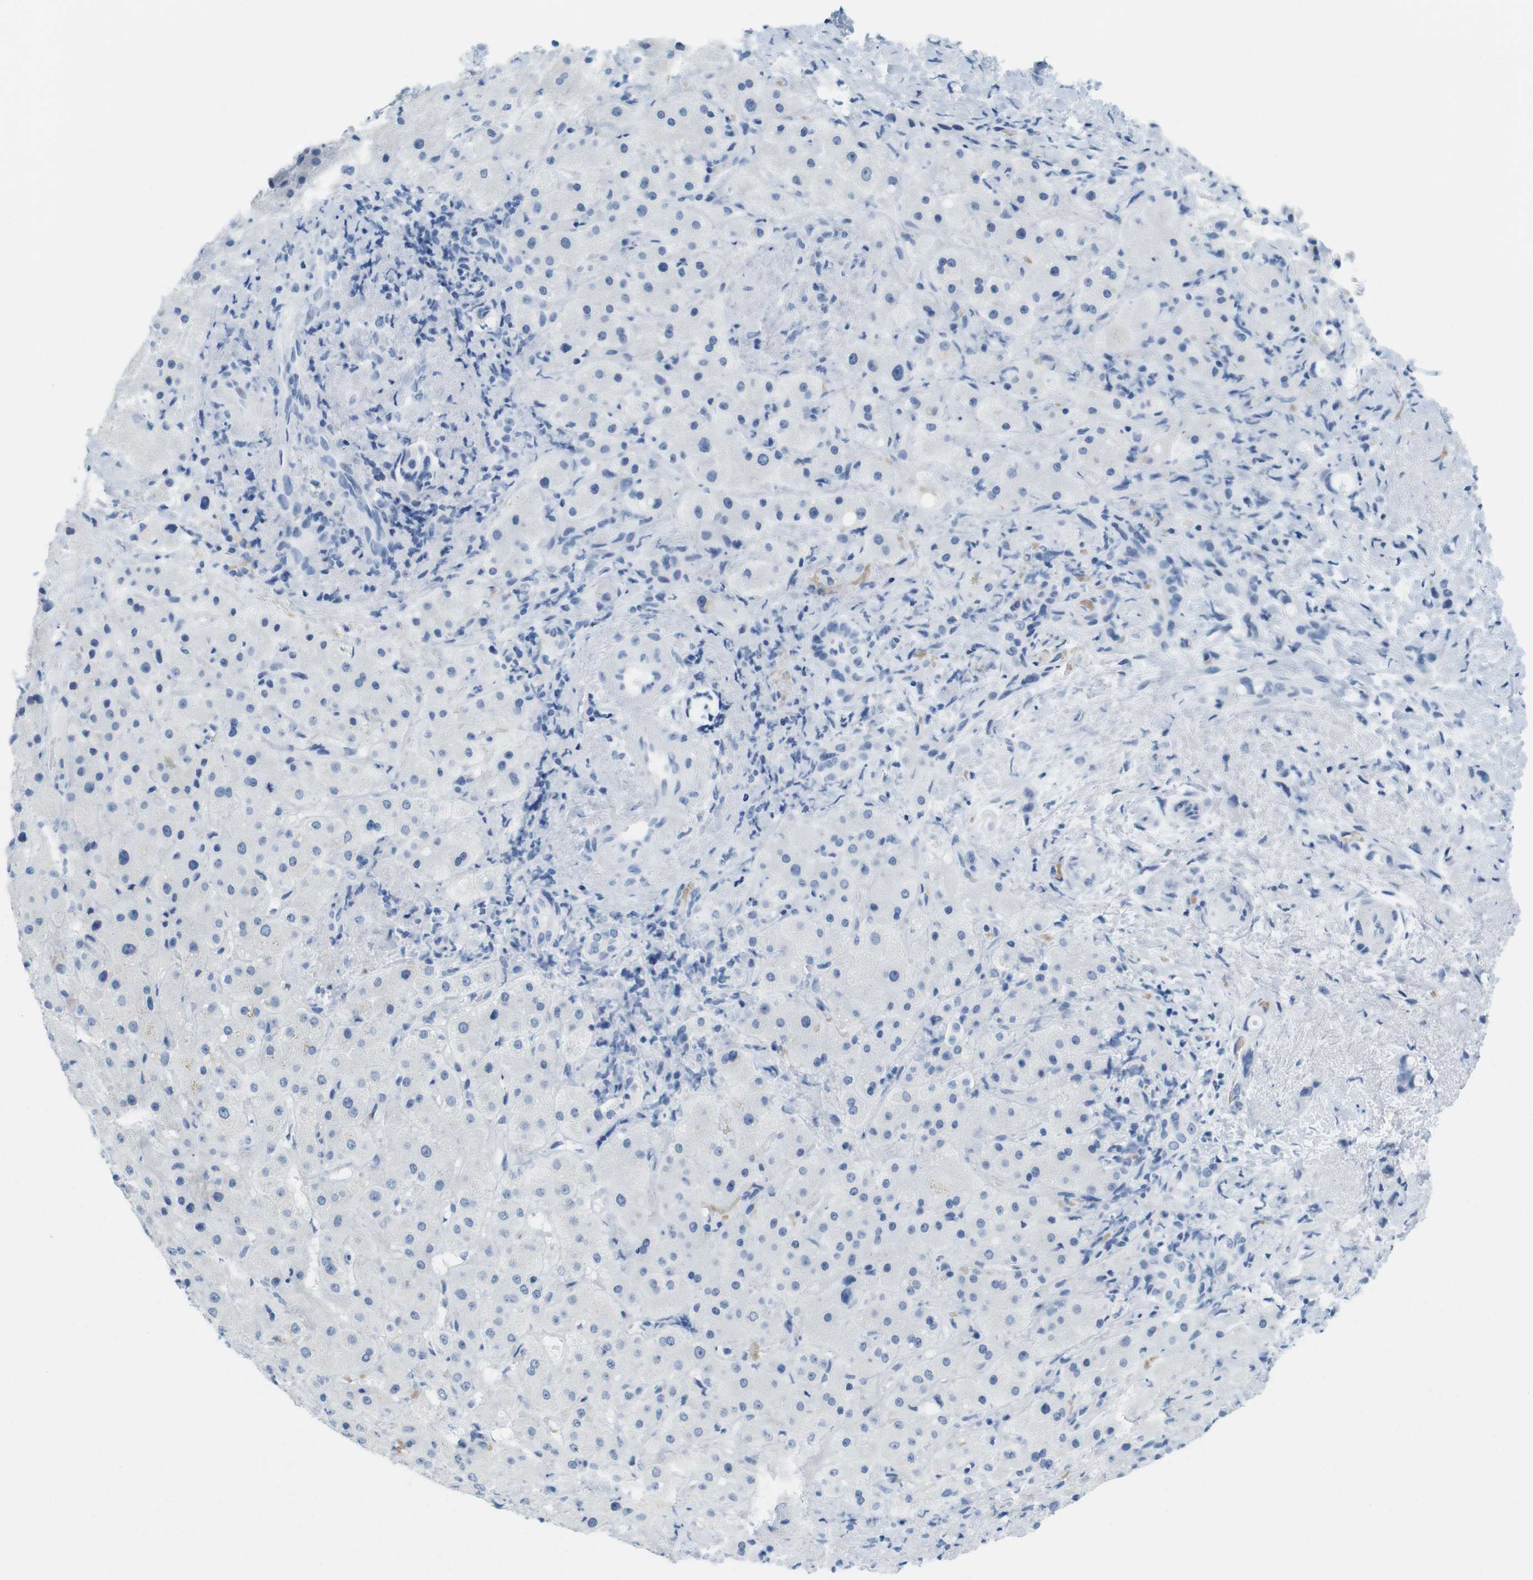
{"staining": {"intensity": "negative", "quantity": "none", "location": "none"}, "tissue": "liver cancer", "cell_type": "Tumor cells", "image_type": "cancer", "snomed": [{"axis": "morphology", "description": "Cholangiocarcinoma"}, {"axis": "topography", "description": "Liver"}], "caption": "There is no significant expression in tumor cells of cholangiocarcinoma (liver).", "gene": "TNNT2", "patient": {"sex": "female", "age": 65}}